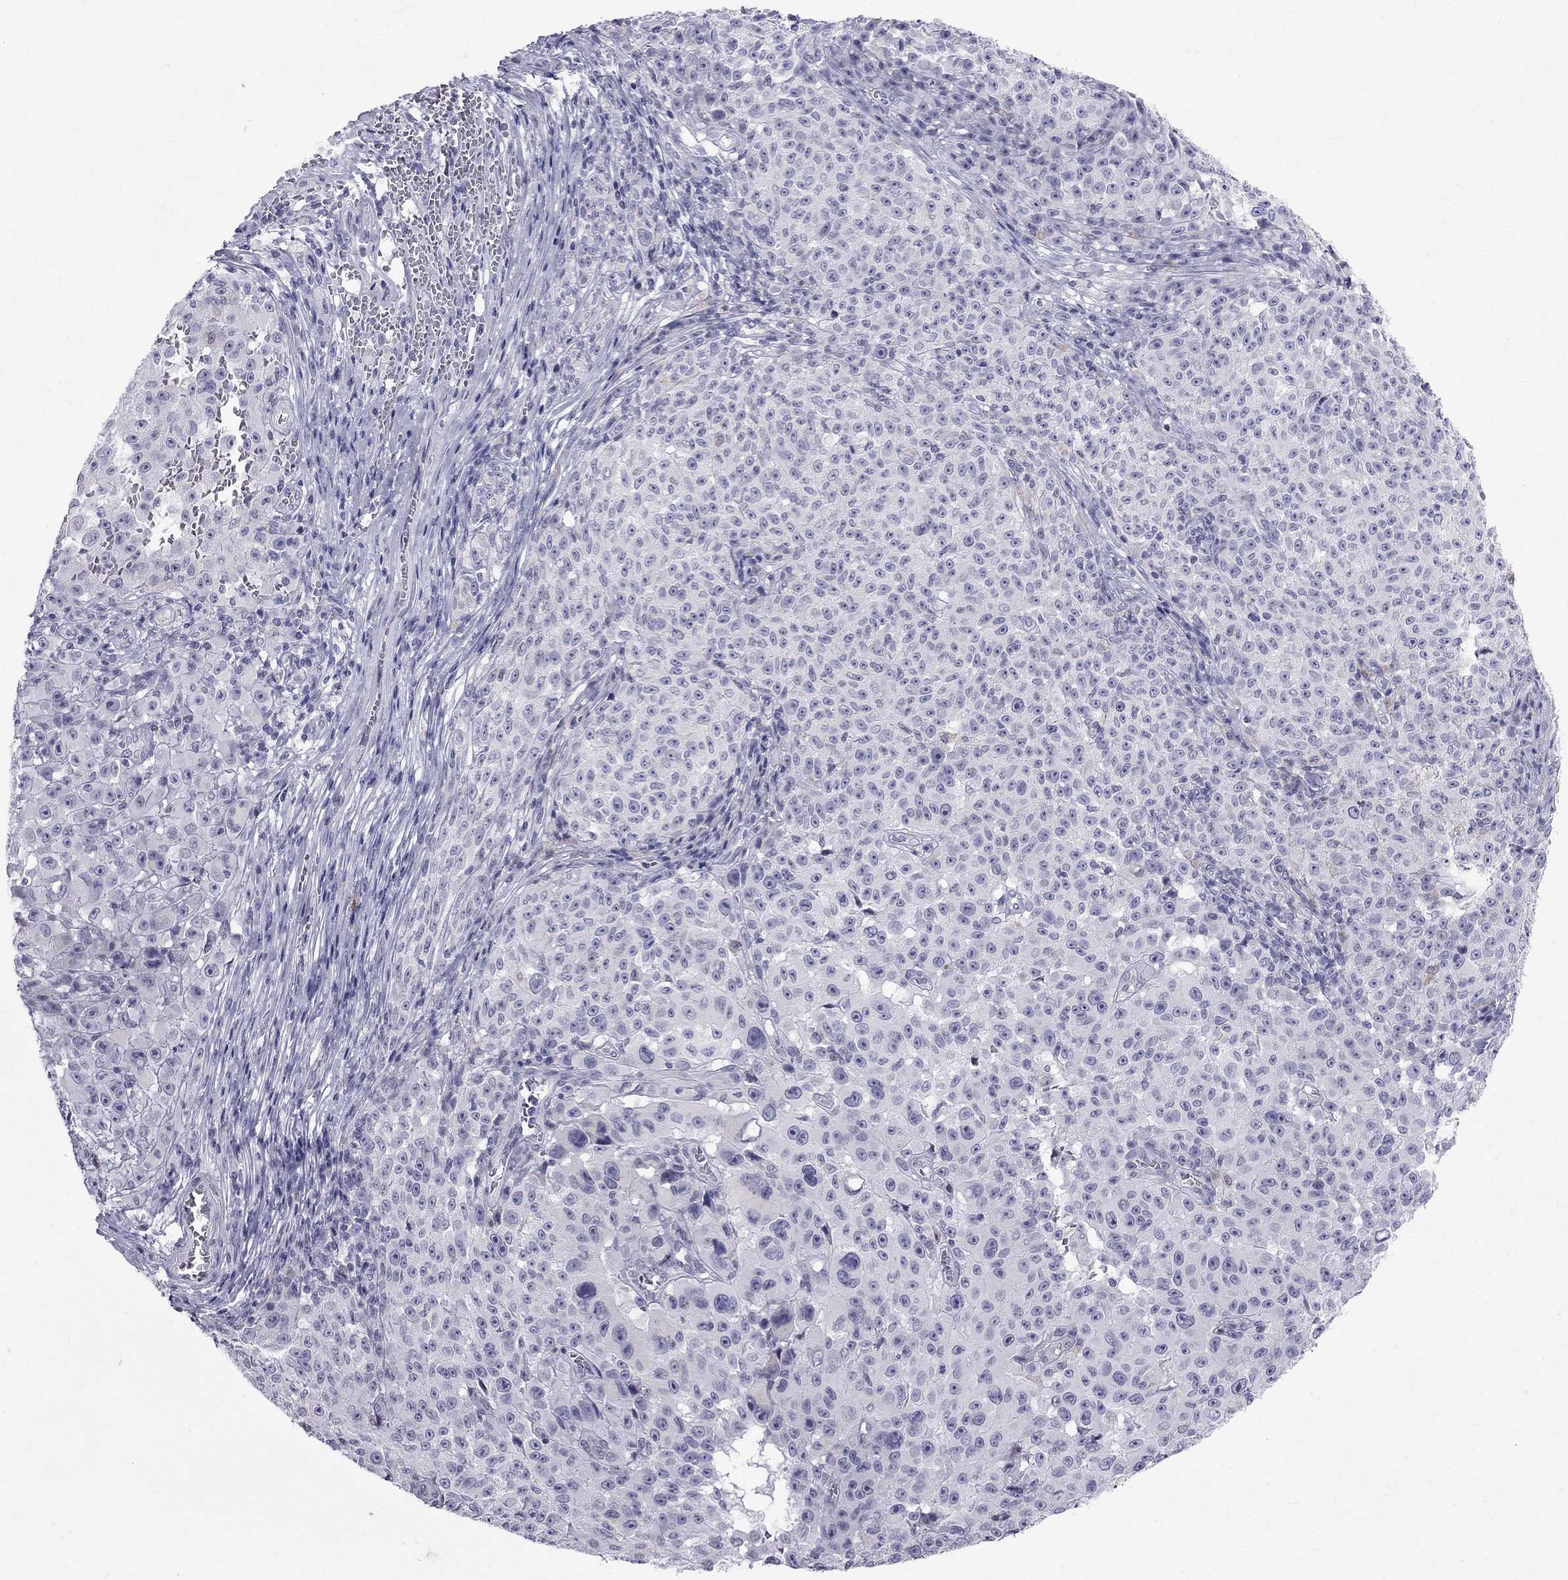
{"staining": {"intensity": "negative", "quantity": "none", "location": "none"}, "tissue": "melanoma", "cell_type": "Tumor cells", "image_type": "cancer", "snomed": [{"axis": "morphology", "description": "Malignant melanoma, NOS"}, {"axis": "topography", "description": "Skin"}], "caption": "IHC photomicrograph of human melanoma stained for a protein (brown), which demonstrates no staining in tumor cells. The staining is performed using DAB (3,3'-diaminobenzidine) brown chromogen with nuclei counter-stained in using hematoxylin.", "gene": "MUC15", "patient": {"sex": "female", "age": 82}}